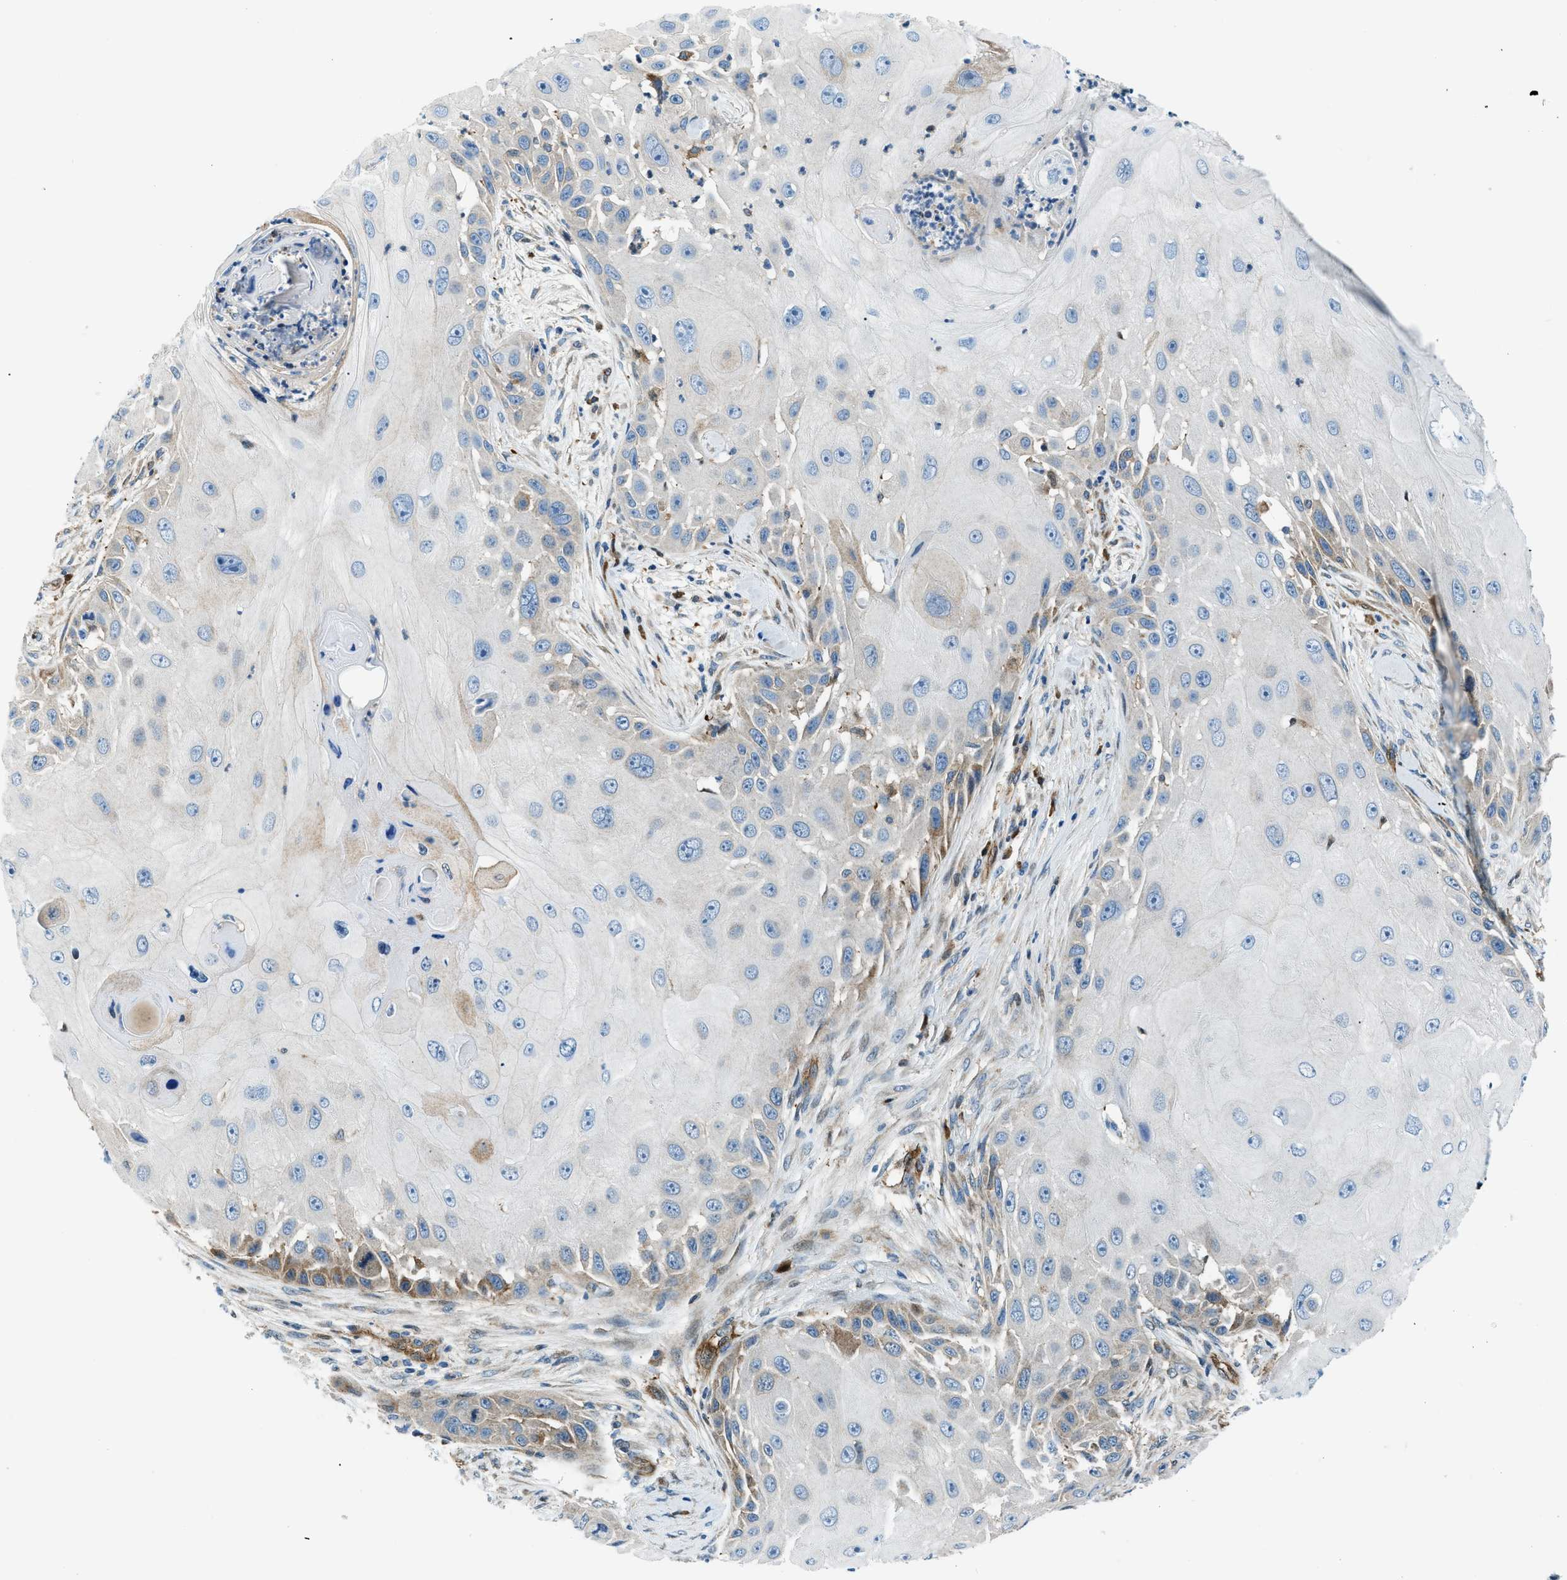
{"staining": {"intensity": "weak", "quantity": "<25%", "location": "cytoplasmic/membranous"}, "tissue": "skin cancer", "cell_type": "Tumor cells", "image_type": "cancer", "snomed": [{"axis": "morphology", "description": "Squamous cell carcinoma, NOS"}, {"axis": "topography", "description": "Skin"}], "caption": "Tumor cells show no significant protein positivity in skin squamous cell carcinoma.", "gene": "YWHAE", "patient": {"sex": "female", "age": 44}}